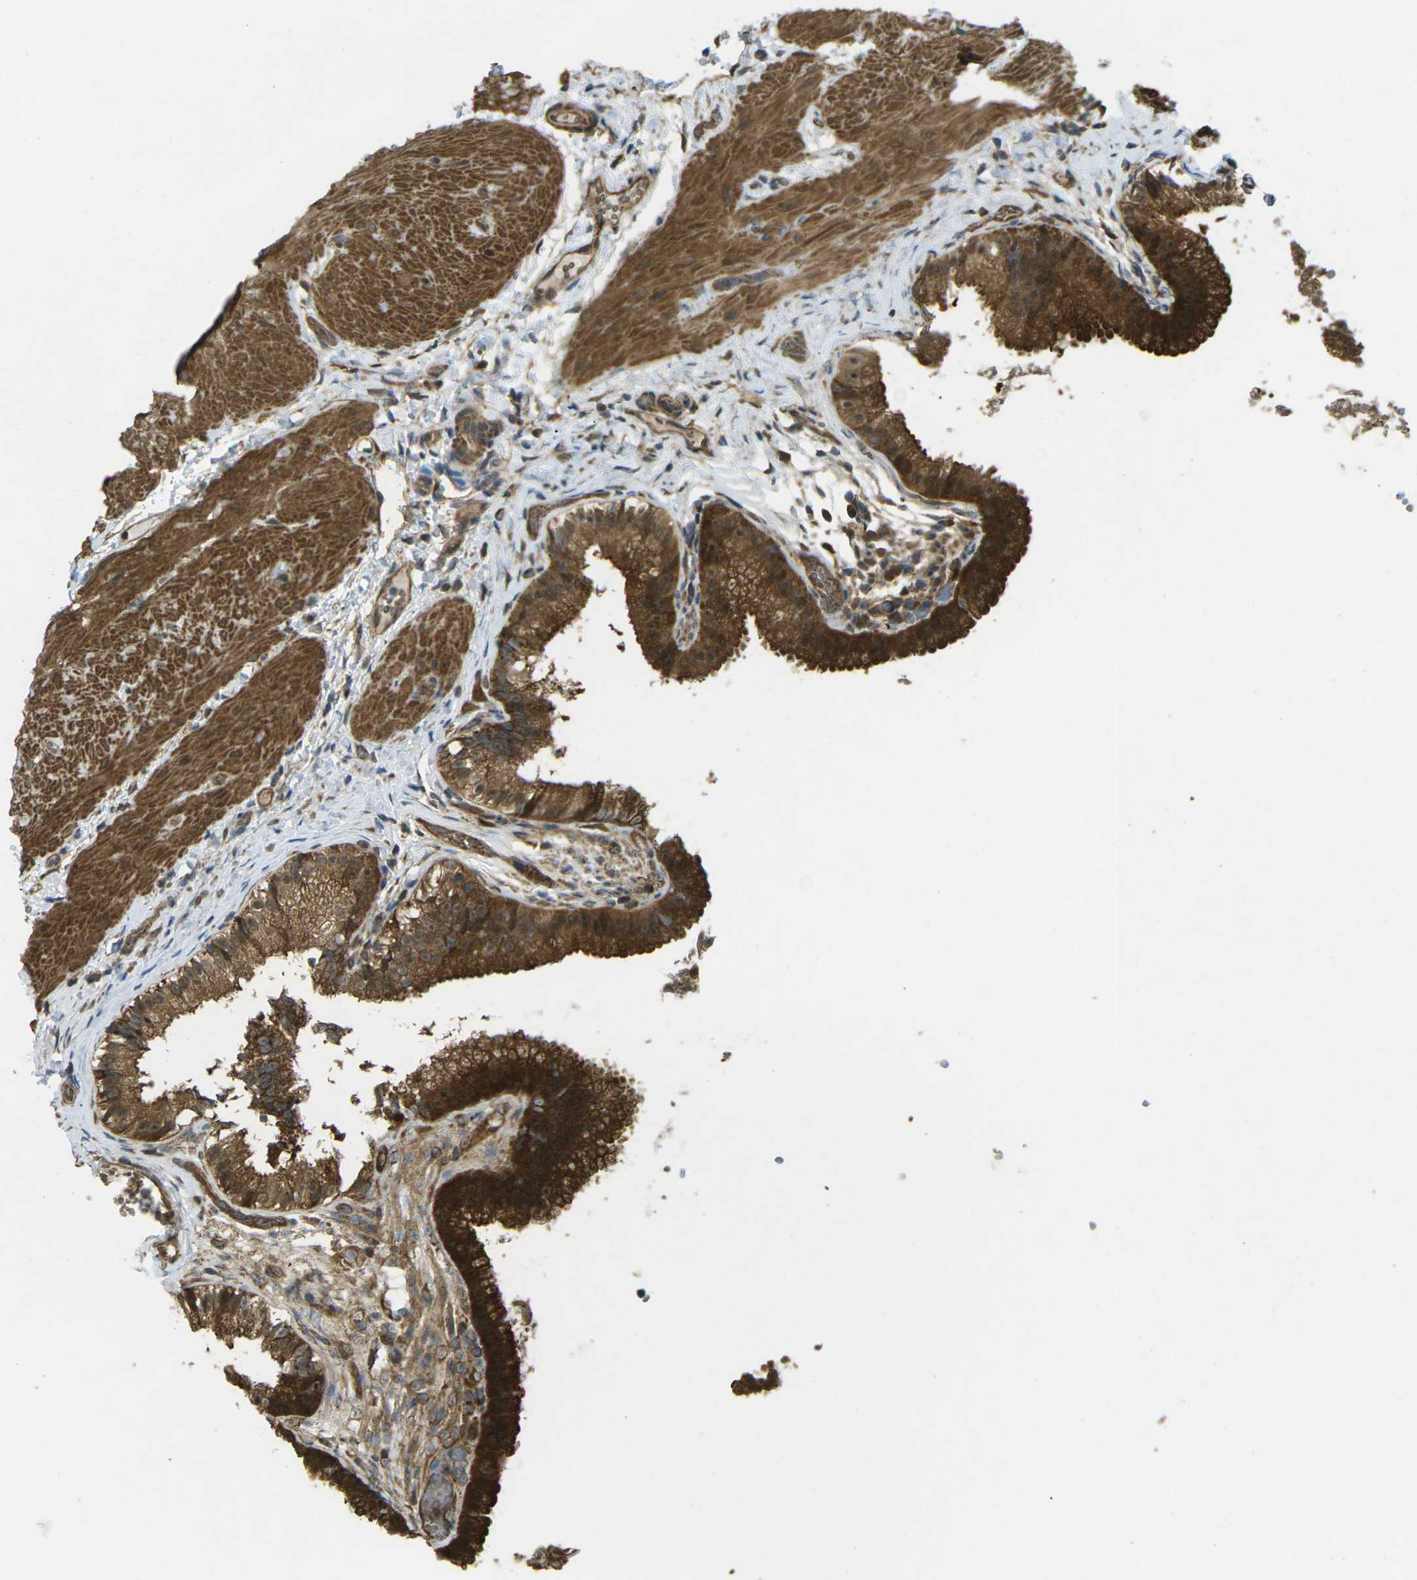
{"staining": {"intensity": "strong", "quantity": ">75%", "location": "cytoplasmic/membranous"}, "tissue": "gallbladder", "cell_type": "Glandular cells", "image_type": "normal", "snomed": [{"axis": "morphology", "description": "Normal tissue, NOS"}, {"axis": "topography", "description": "Gallbladder"}], "caption": "Glandular cells display high levels of strong cytoplasmic/membranous expression in approximately >75% of cells in normal human gallbladder. The staining was performed using DAB (3,3'-diaminobenzidine) to visualize the protein expression in brown, while the nuclei were stained in blue with hematoxylin (Magnification: 20x).", "gene": "CHMP3", "patient": {"sex": "female", "age": 26}}